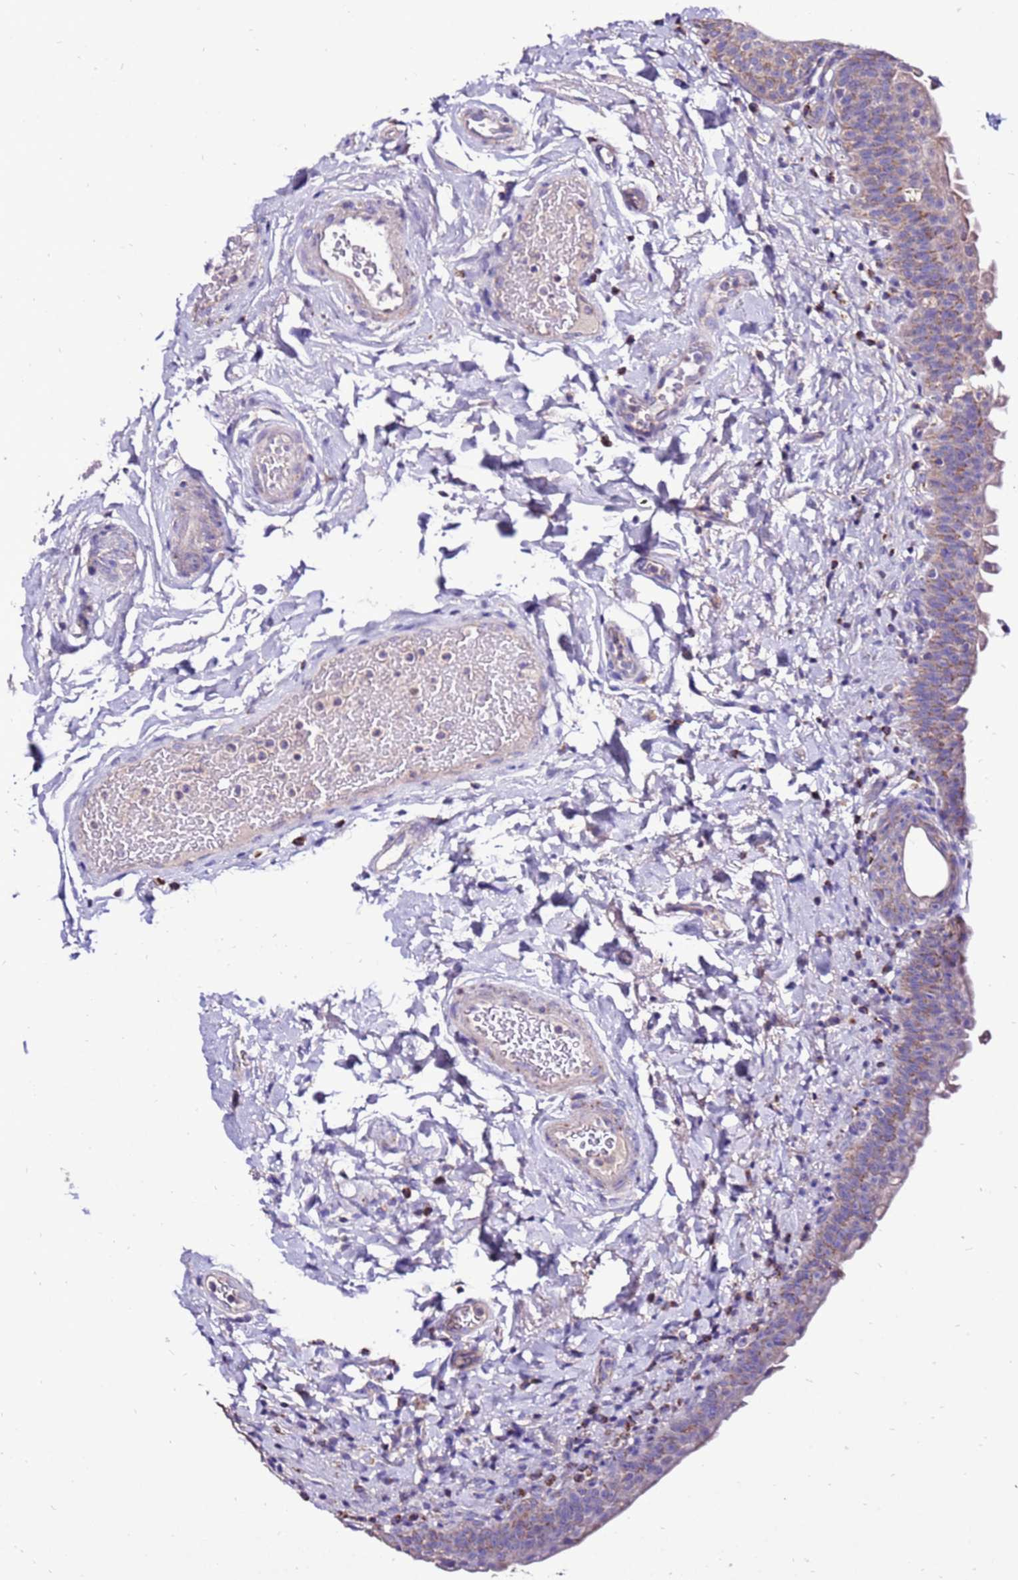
{"staining": {"intensity": "moderate", "quantity": "25%-75%", "location": "cytoplasmic/membranous"}, "tissue": "urinary bladder", "cell_type": "Urothelial cells", "image_type": "normal", "snomed": [{"axis": "morphology", "description": "Normal tissue, NOS"}, {"axis": "topography", "description": "Urinary bladder"}], "caption": "Immunohistochemistry (DAB (3,3'-diaminobenzidine)) staining of normal human urinary bladder shows moderate cytoplasmic/membranous protein expression in about 25%-75% of urothelial cells.", "gene": "TMEM106C", "patient": {"sex": "male", "age": 83}}